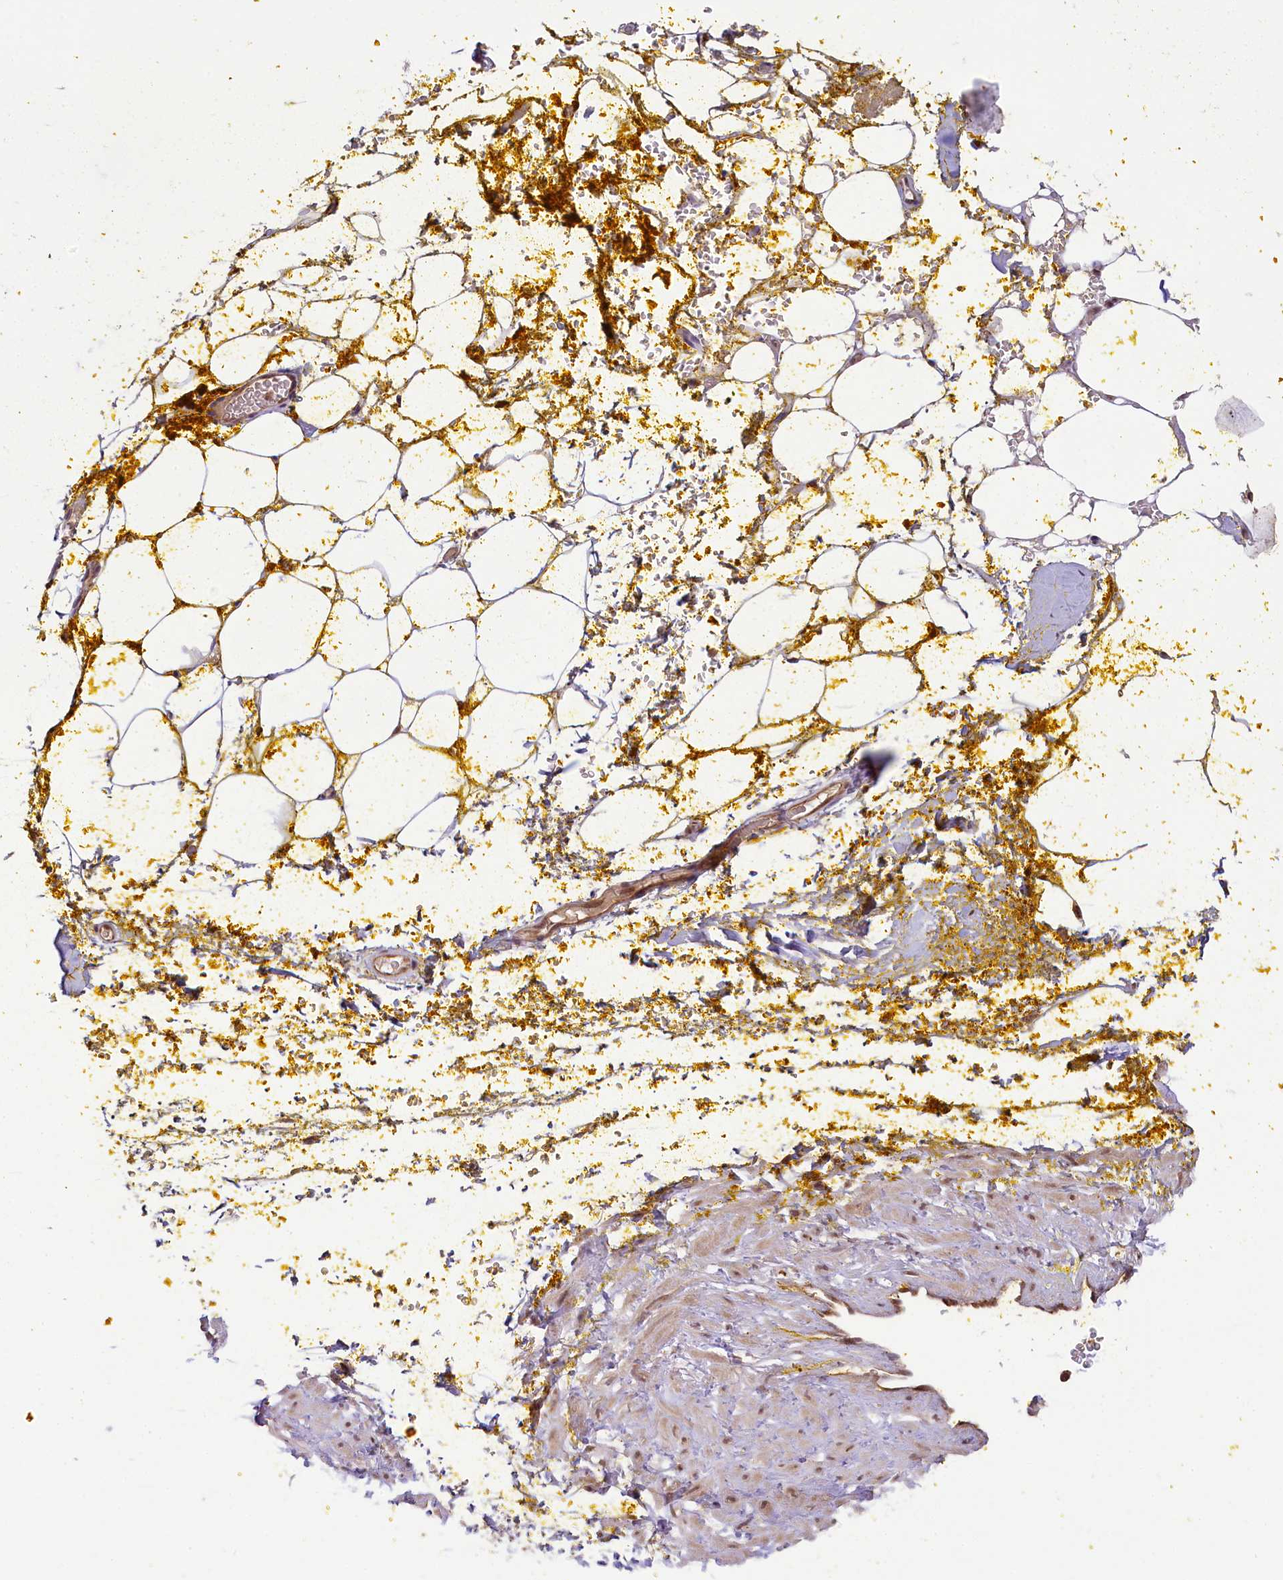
{"staining": {"intensity": "negative", "quantity": "none", "location": "none"}, "tissue": "adipose tissue", "cell_type": "Adipocytes", "image_type": "normal", "snomed": [{"axis": "morphology", "description": "Normal tissue, NOS"}, {"axis": "morphology", "description": "Adenocarcinoma, Low grade"}, {"axis": "topography", "description": "Prostate"}, {"axis": "topography", "description": "Peripheral nerve tissue"}], "caption": "The immunohistochemistry (IHC) image has no significant staining in adipocytes of adipose tissue.", "gene": "PAF1", "patient": {"sex": "male", "age": 63}}